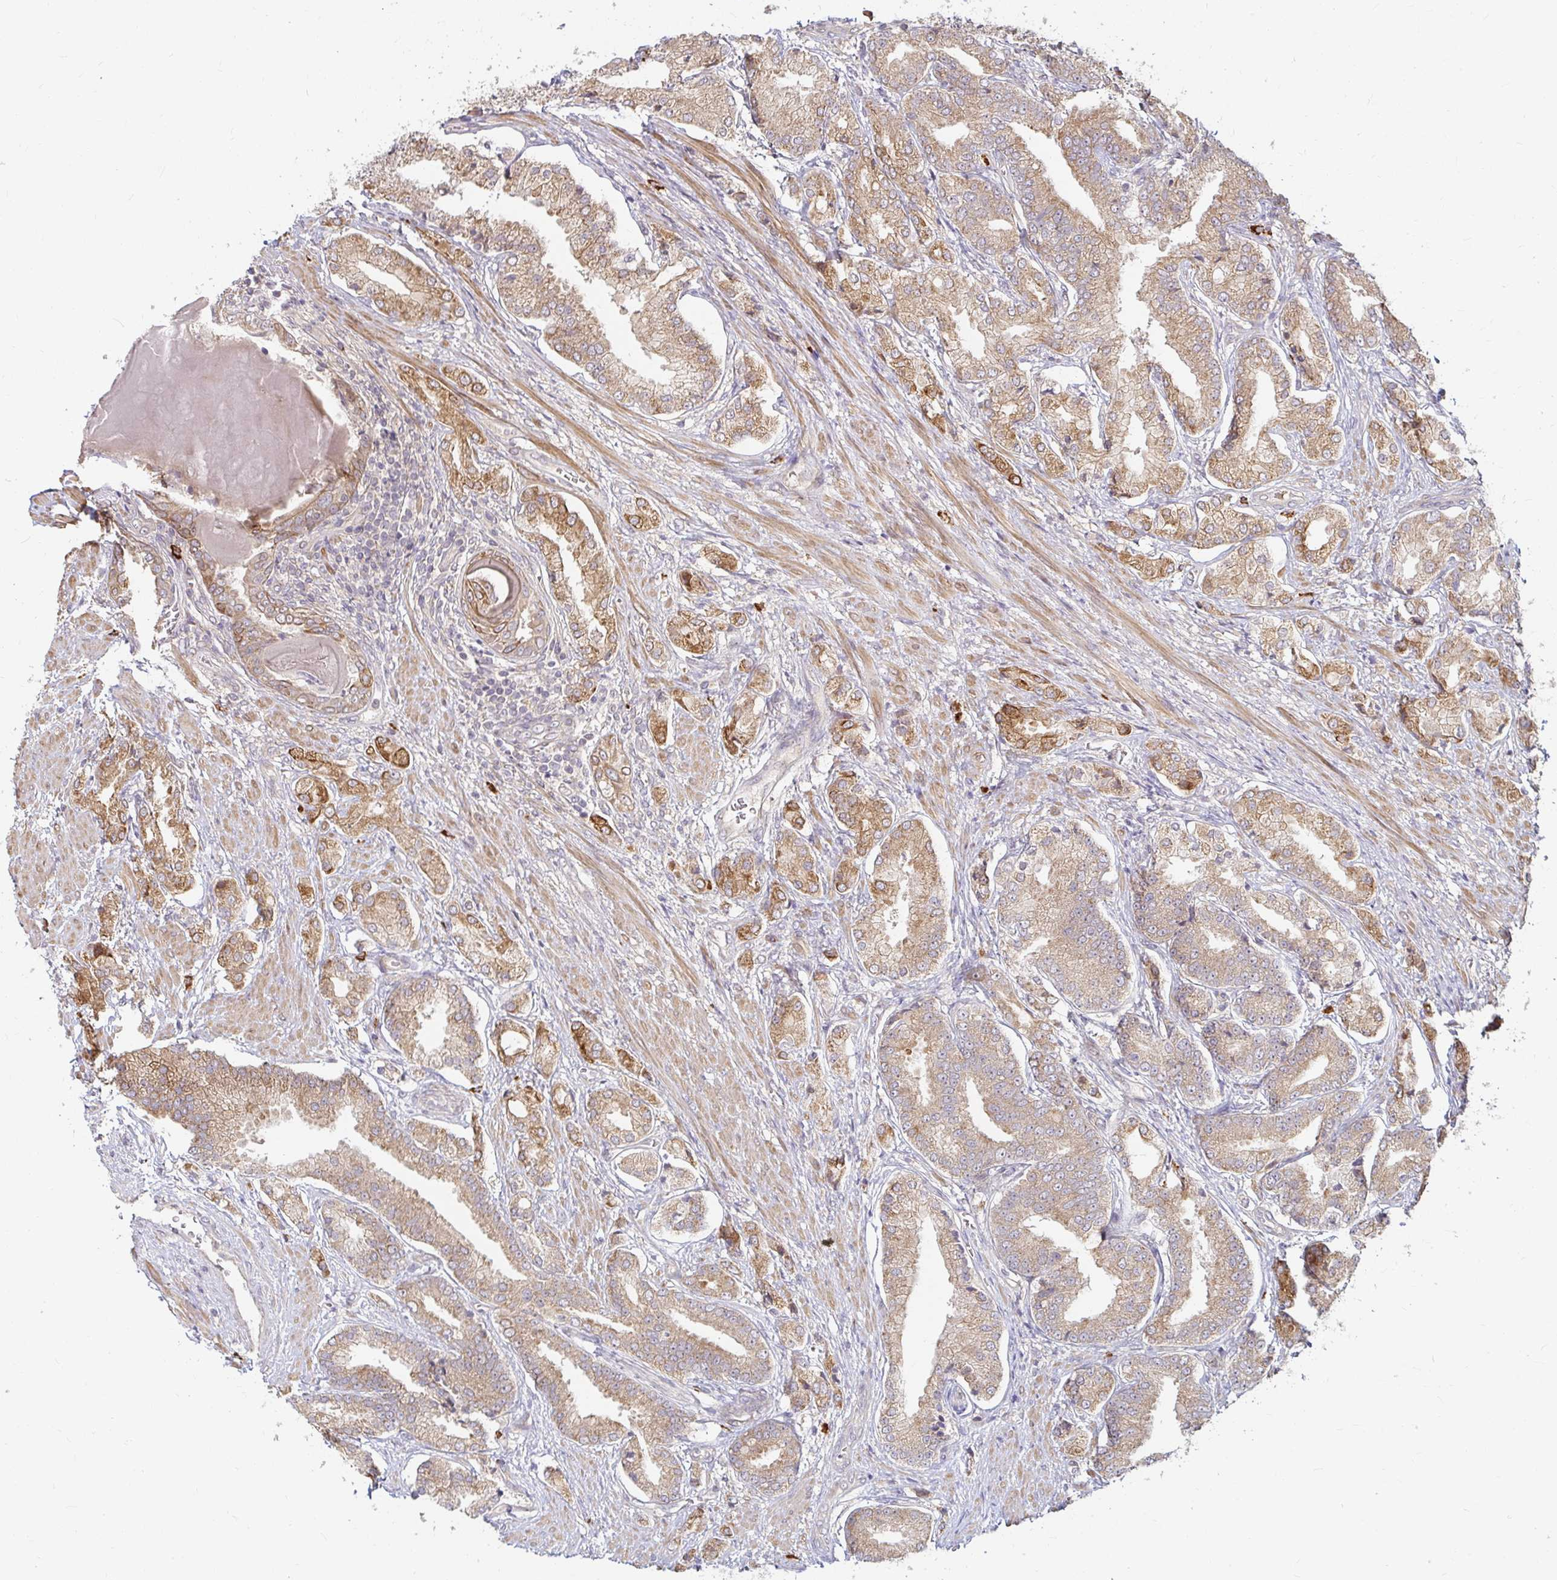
{"staining": {"intensity": "moderate", "quantity": ">75%", "location": "cytoplasmic/membranous"}, "tissue": "prostate cancer", "cell_type": "Tumor cells", "image_type": "cancer", "snomed": [{"axis": "morphology", "description": "Adenocarcinoma, High grade"}, {"axis": "topography", "description": "Prostate and seminal vesicle, NOS"}], "caption": "Brown immunohistochemical staining in high-grade adenocarcinoma (prostate) demonstrates moderate cytoplasmic/membranous expression in approximately >75% of tumor cells.", "gene": "CAST", "patient": {"sex": "male", "age": 61}}